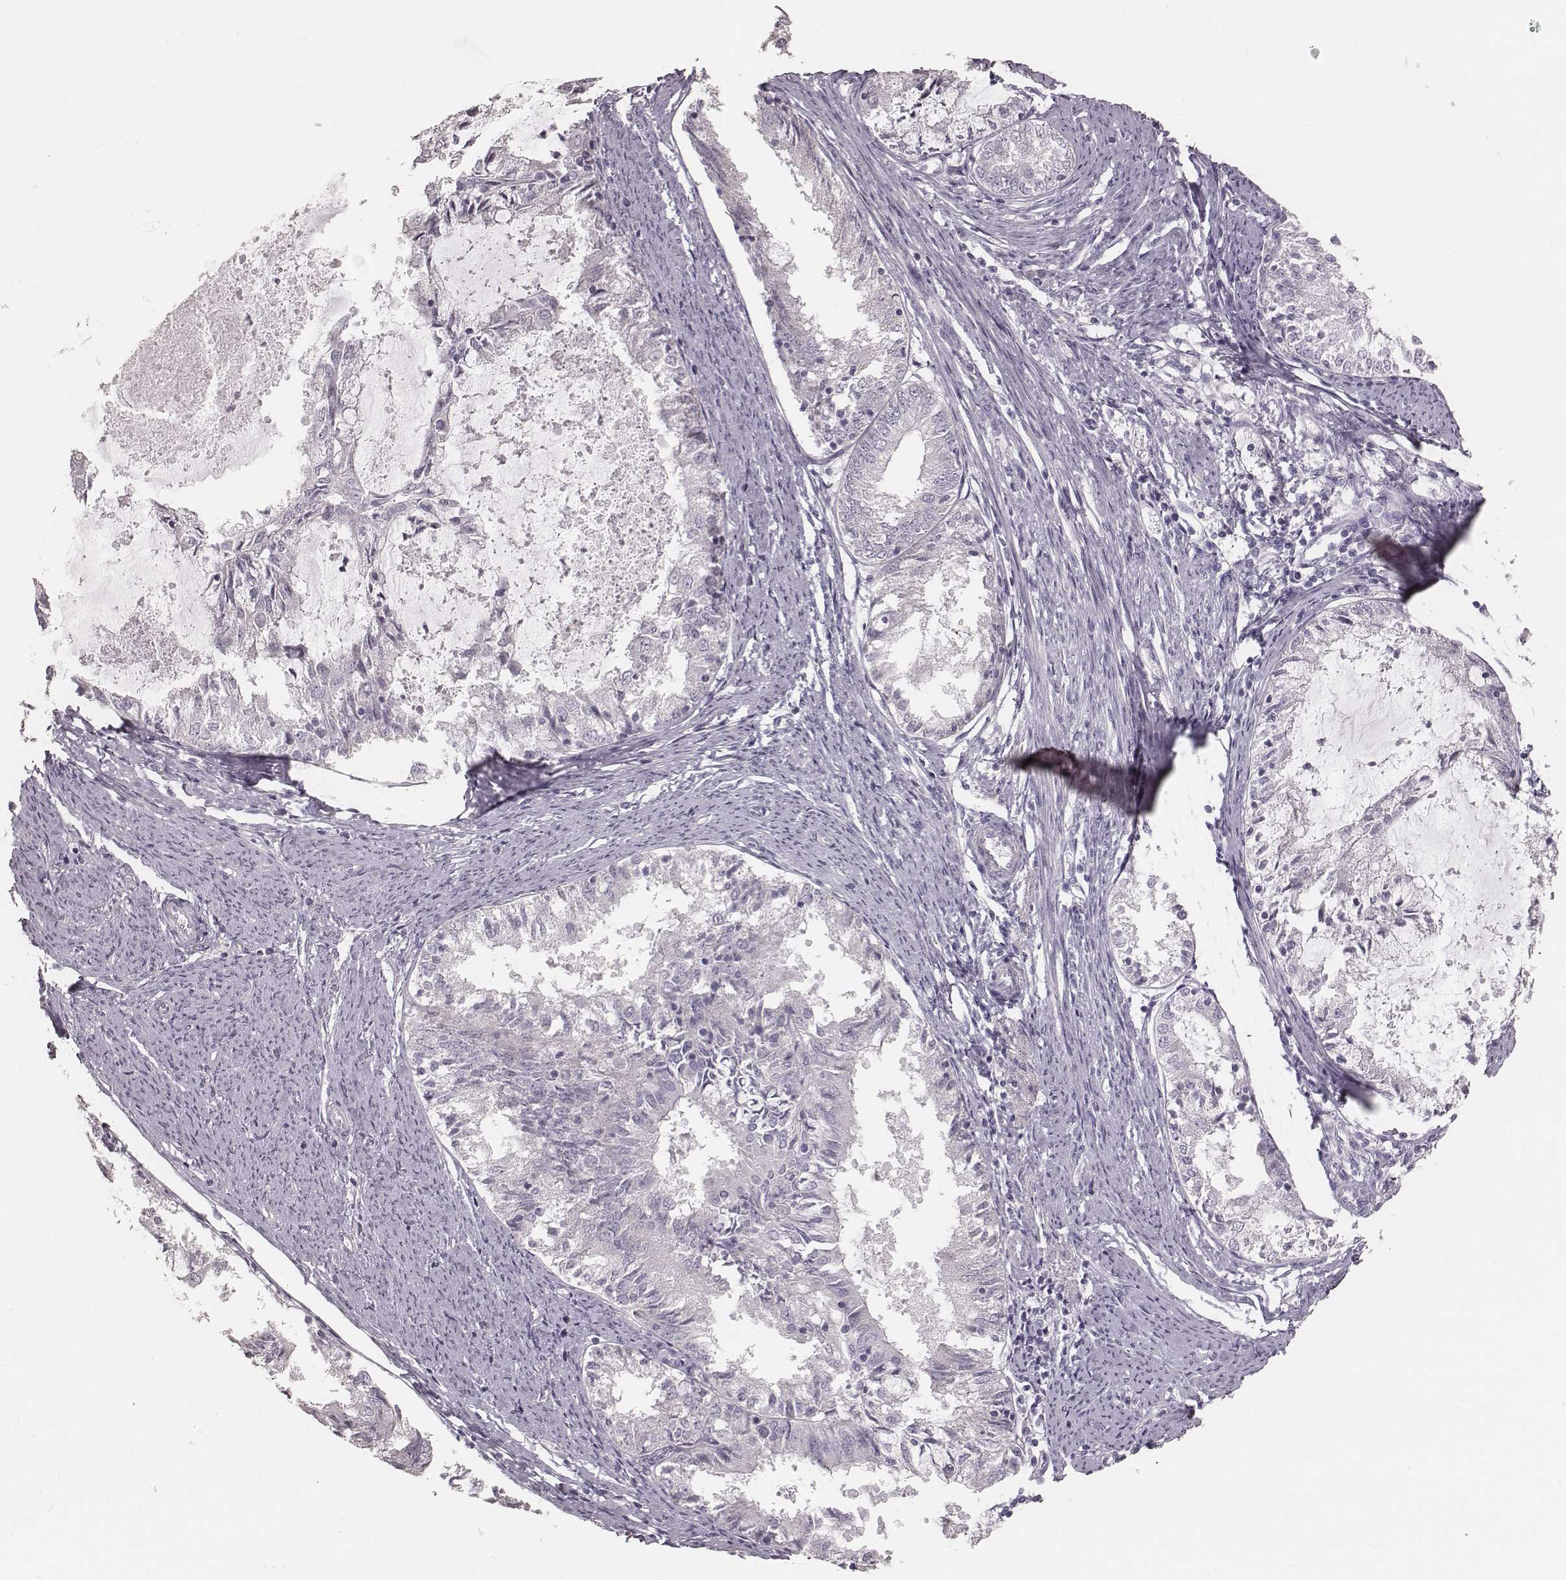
{"staining": {"intensity": "negative", "quantity": "none", "location": "none"}, "tissue": "endometrial cancer", "cell_type": "Tumor cells", "image_type": "cancer", "snomed": [{"axis": "morphology", "description": "Adenocarcinoma, NOS"}, {"axis": "topography", "description": "Endometrium"}], "caption": "An IHC histopathology image of endometrial cancer is shown. There is no staining in tumor cells of endometrial cancer.", "gene": "ZP4", "patient": {"sex": "female", "age": 57}}